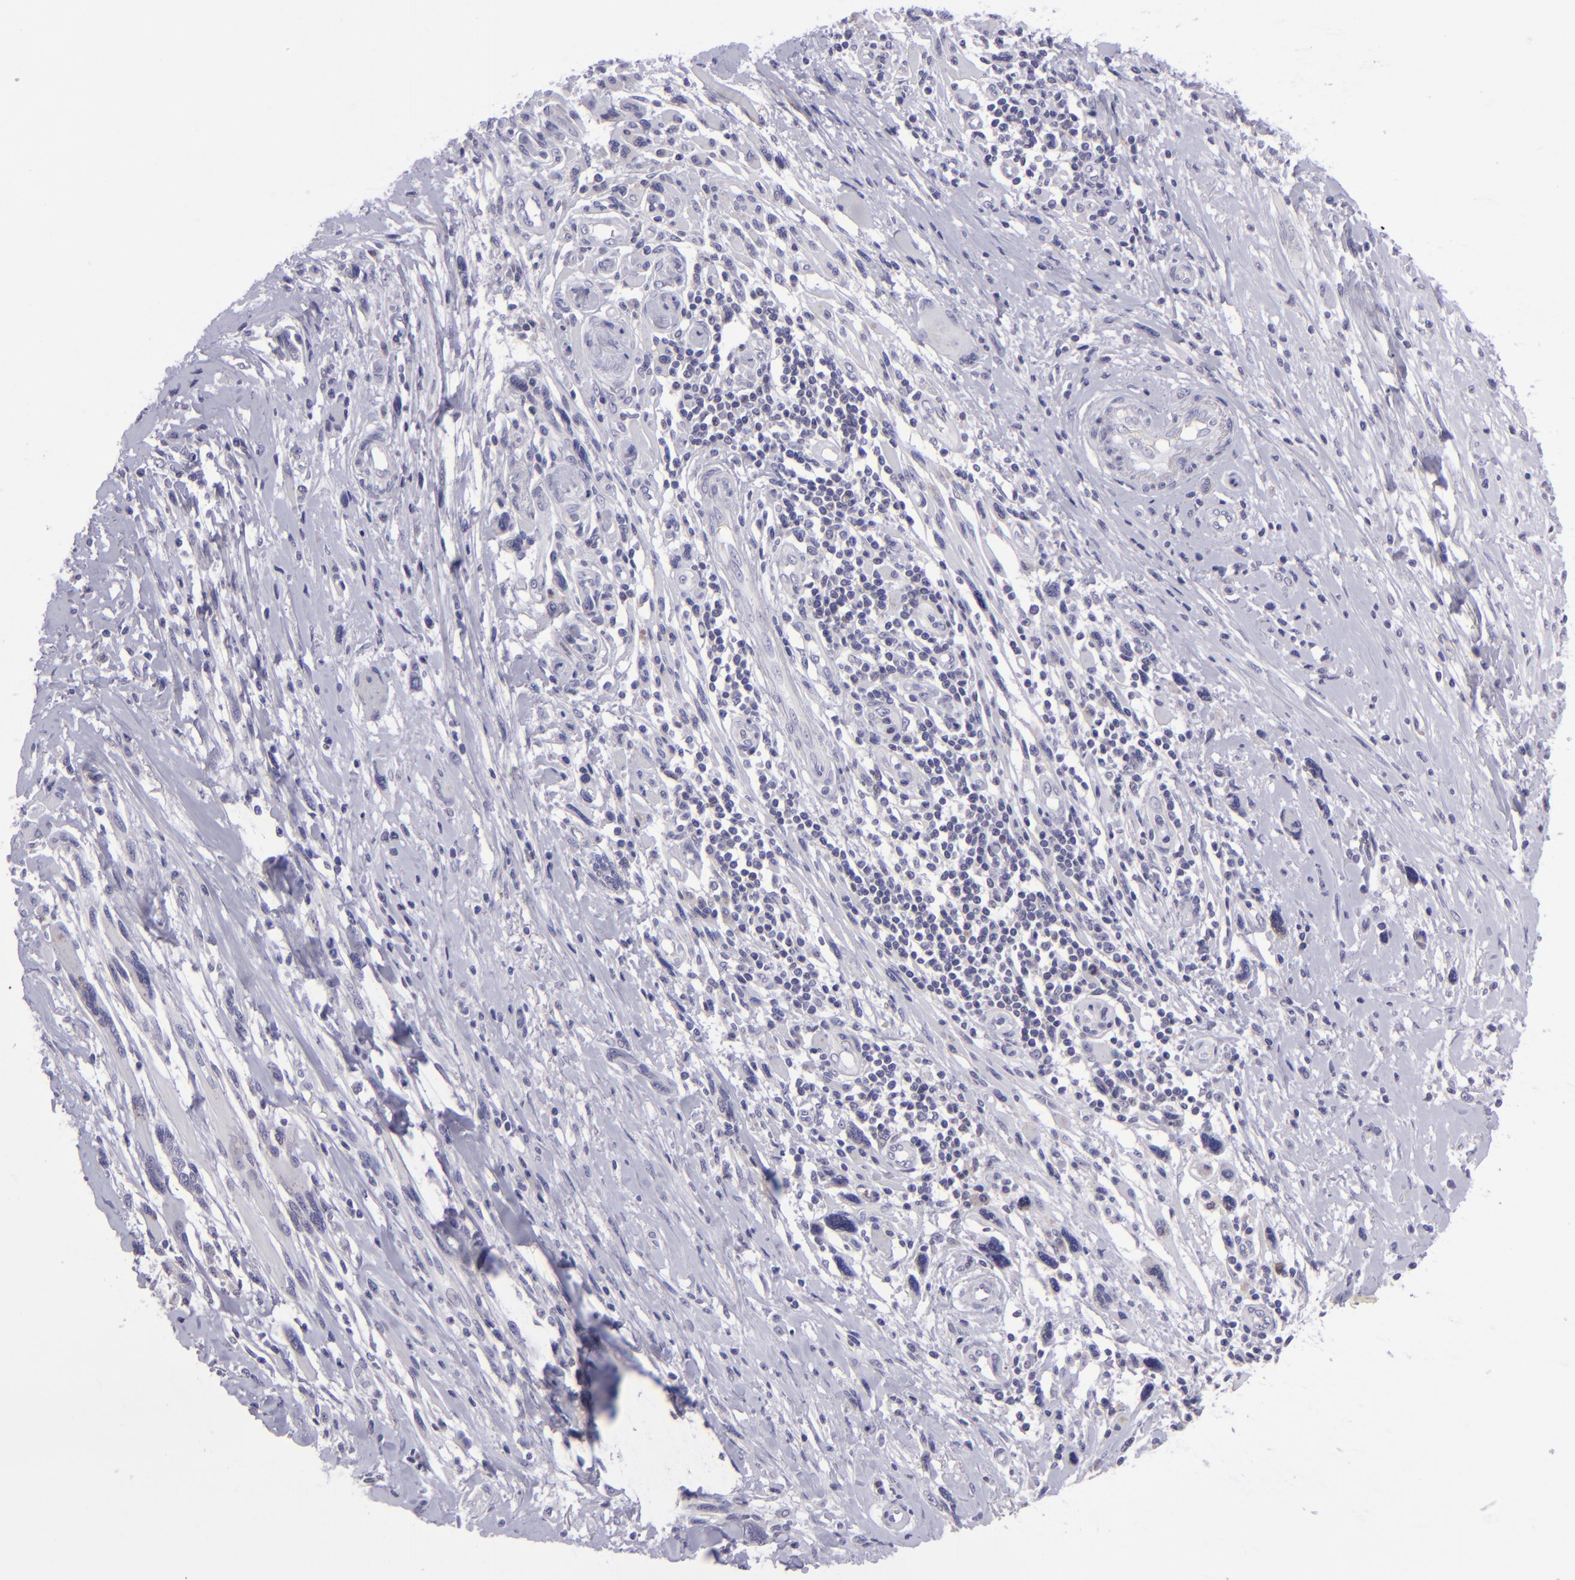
{"staining": {"intensity": "negative", "quantity": "none", "location": "none"}, "tissue": "melanoma", "cell_type": "Tumor cells", "image_type": "cancer", "snomed": [{"axis": "morphology", "description": "Malignant melanoma, NOS"}, {"axis": "topography", "description": "Skin"}], "caption": "Protein analysis of malignant melanoma reveals no significant staining in tumor cells.", "gene": "POU2F2", "patient": {"sex": "male", "age": 91}}